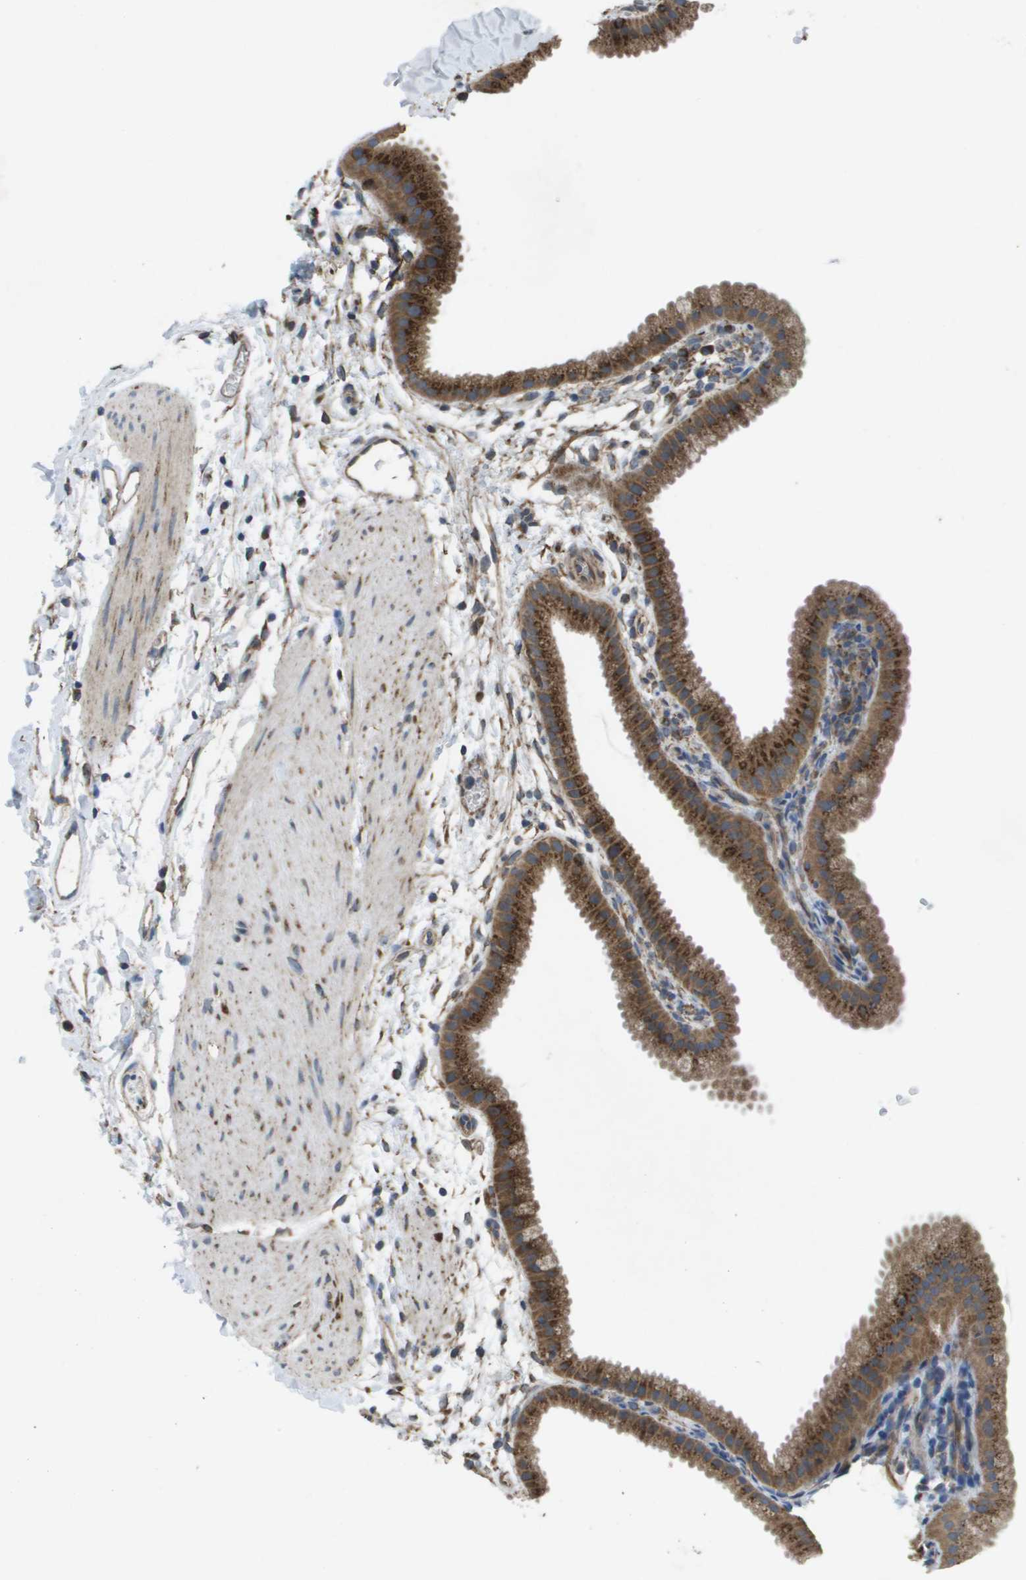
{"staining": {"intensity": "strong", "quantity": ">75%", "location": "cytoplasmic/membranous"}, "tissue": "gallbladder", "cell_type": "Glandular cells", "image_type": "normal", "snomed": [{"axis": "morphology", "description": "Normal tissue, NOS"}, {"axis": "topography", "description": "Gallbladder"}], "caption": "Protein staining of unremarkable gallbladder exhibits strong cytoplasmic/membranous expression in approximately >75% of glandular cells.", "gene": "CLCN2", "patient": {"sex": "female", "age": 64}}